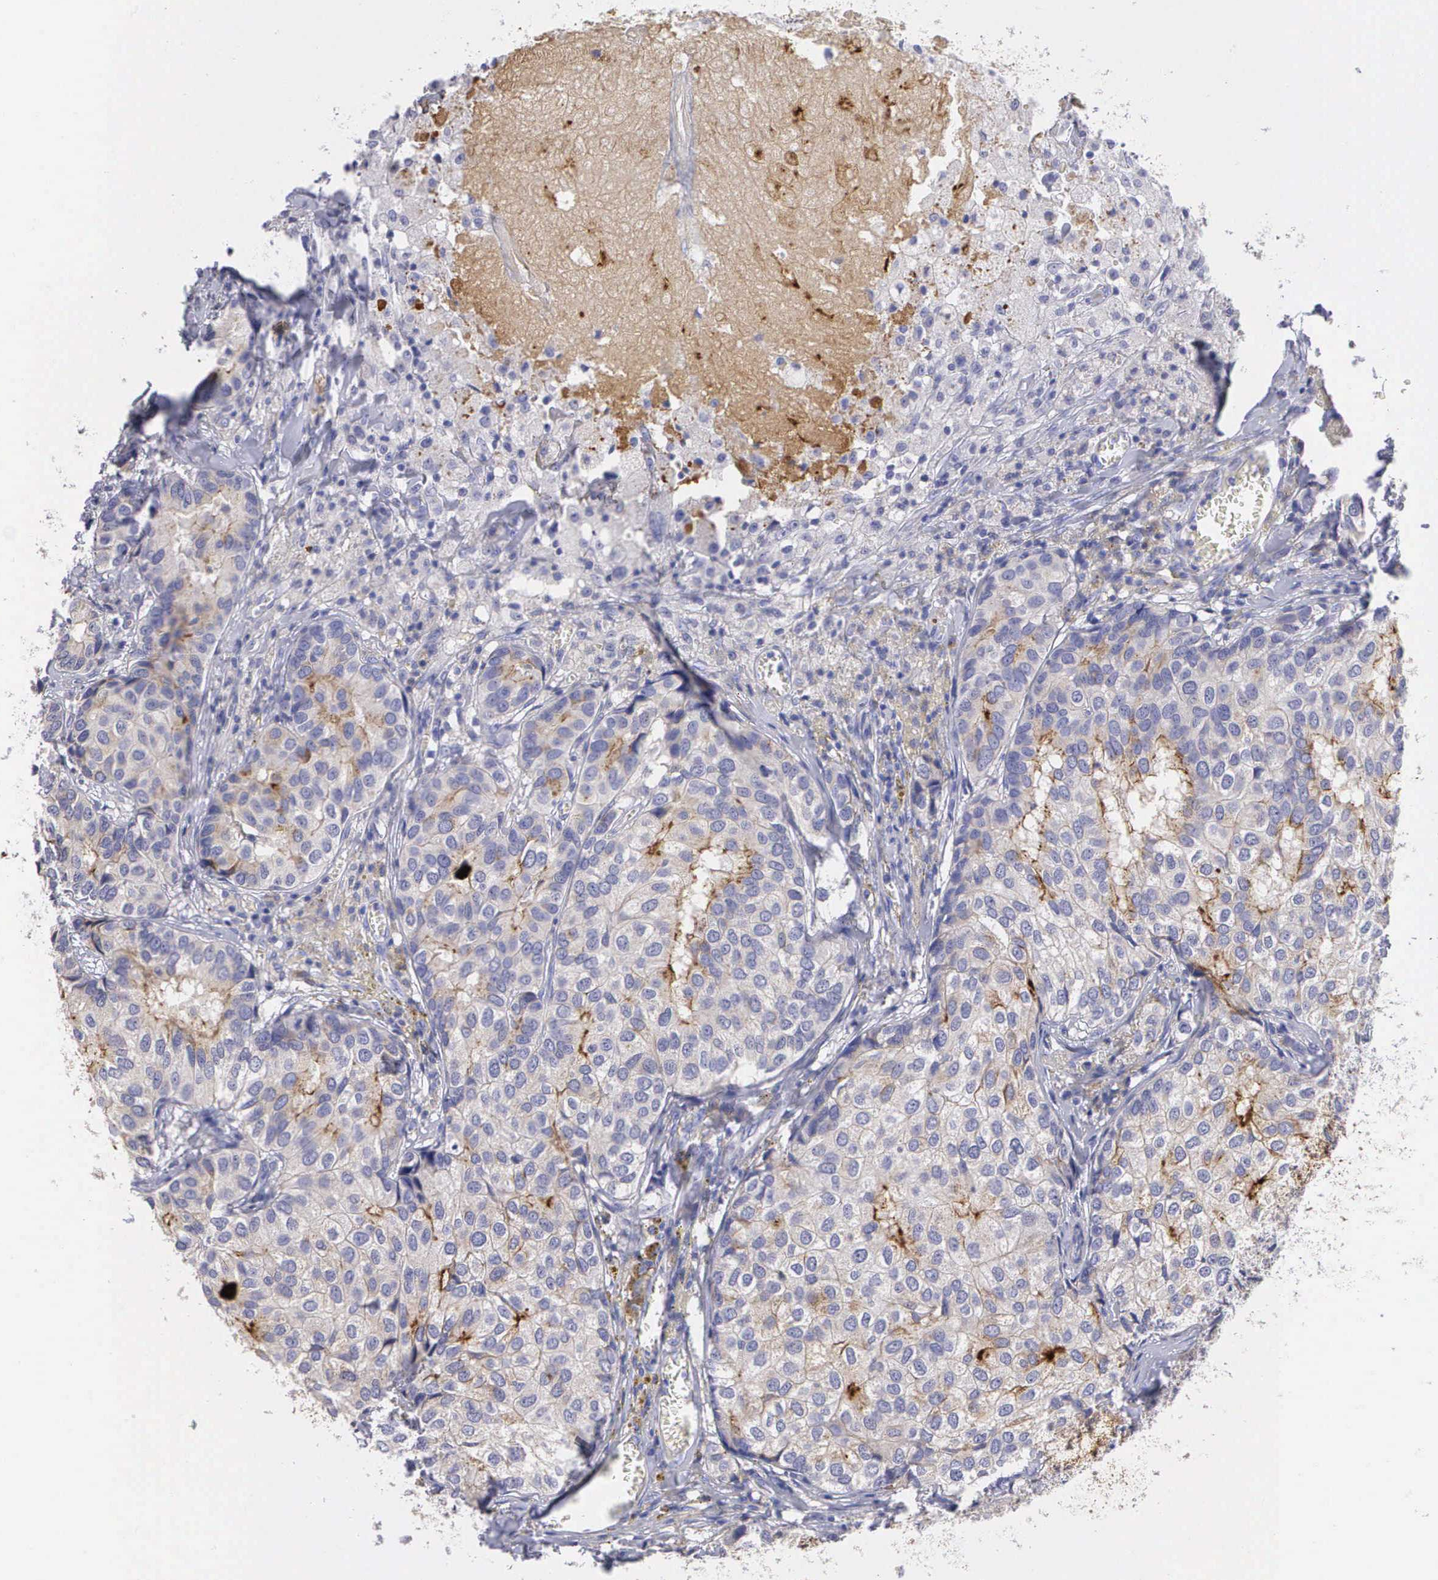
{"staining": {"intensity": "negative", "quantity": "none", "location": "none"}, "tissue": "breast cancer", "cell_type": "Tumor cells", "image_type": "cancer", "snomed": [{"axis": "morphology", "description": "Duct carcinoma"}, {"axis": "topography", "description": "Breast"}], "caption": "Breast cancer was stained to show a protein in brown. There is no significant staining in tumor cells.", "gene": "CLU", "patient": {"sex": "female", "age": 68}}